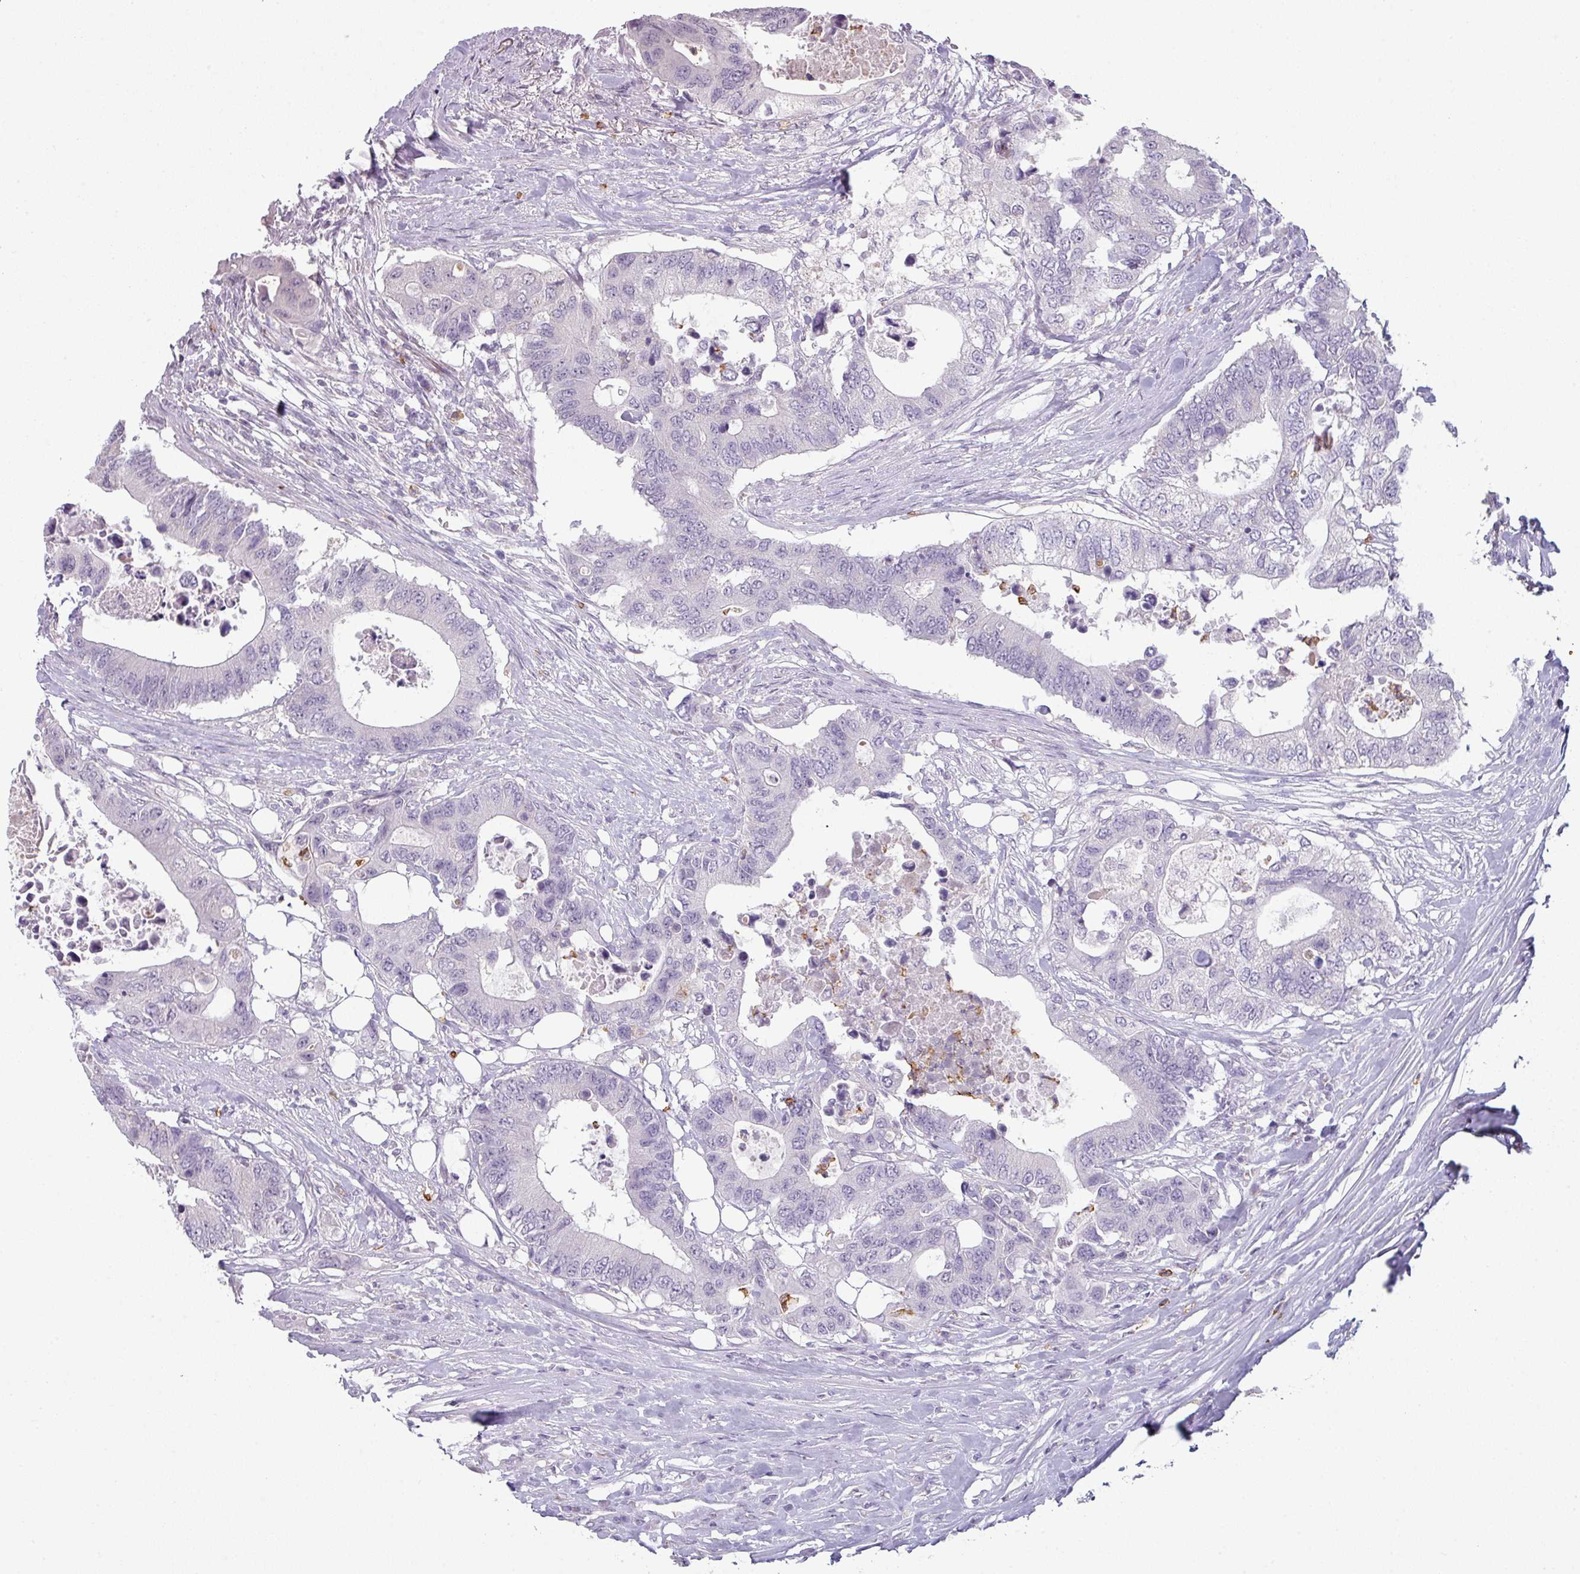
{"staining": {"intensity": "negative", "quantity": "none", "location": "none"}, "tissue": "colorectal cancer", "cell_type": "Tumor cells", "image_type": "cancer", "snomed": [{"axis": "morphology", "description": "Adenocarcinoma, NOS"}, {"axis": "topography", "description": "Colon"}], "caption": "The image reveals no significant expression in tumor cells of colorectal cancer (adenocarcinoma). (DAB (3,3'-diaminobenzidine) IHC with hematoxylin counter stain).", "gene": "MAGEC3", "patient": {"sex": "male", "age": 71}}